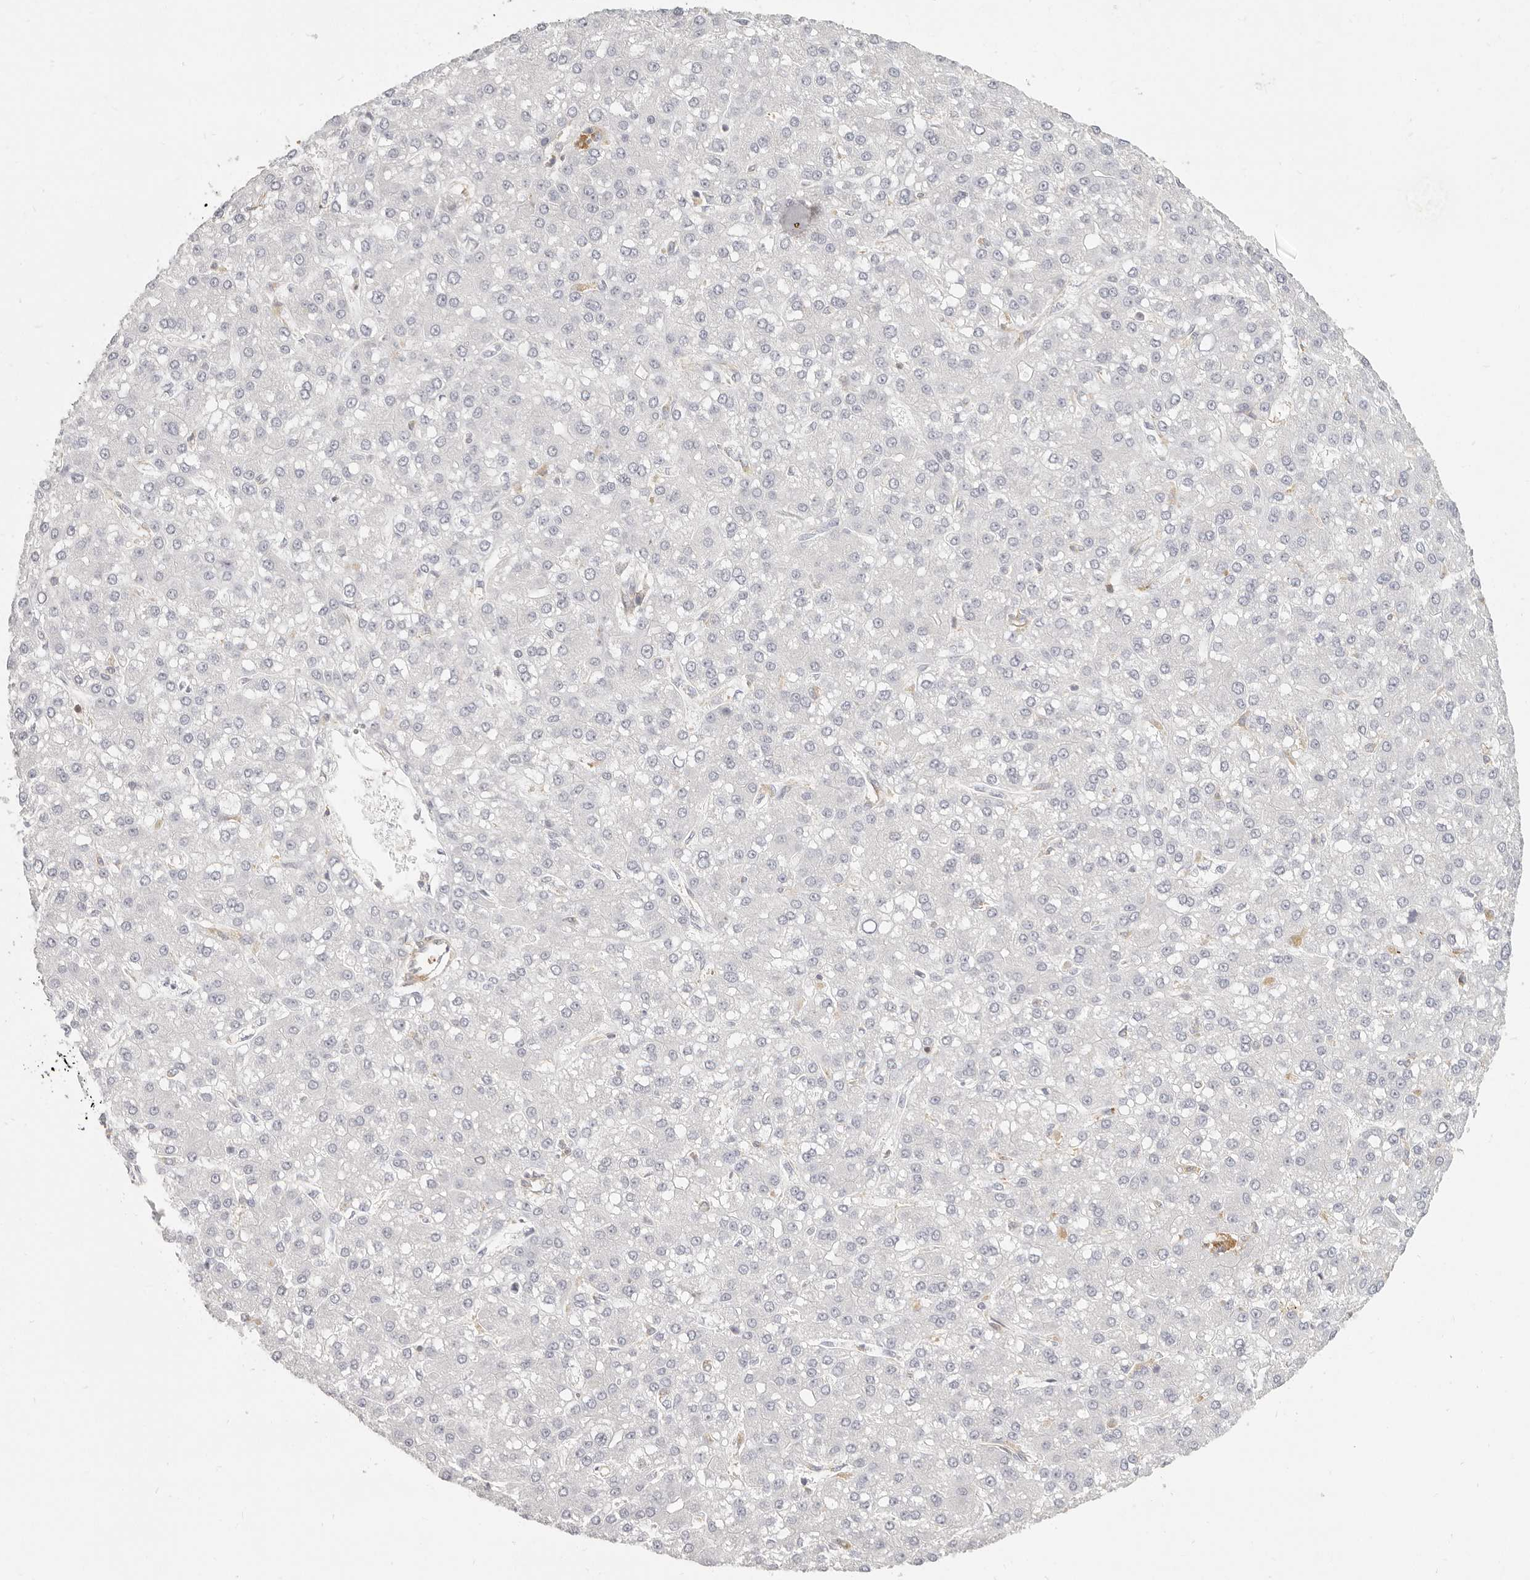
{"staining": {"intensity": "negative", "quantity": "none", "location": "none"}, "tissue": "liver cancer", "cell_type": "Tumor cells", "image_type": "cancer", "snomed": [{"axis": "morphology", "description": "Carcinoma, Hepatocellular, NOS"}, {"axis": "topography", "description": "Liver"}], "caption": "Liver hepatocellular carcinoma stained for a protein using immunohistochemistry displays no positivity tumor cells.", "gene": "NIBAN1", "patient": {"sex": "male", "age": 67}}